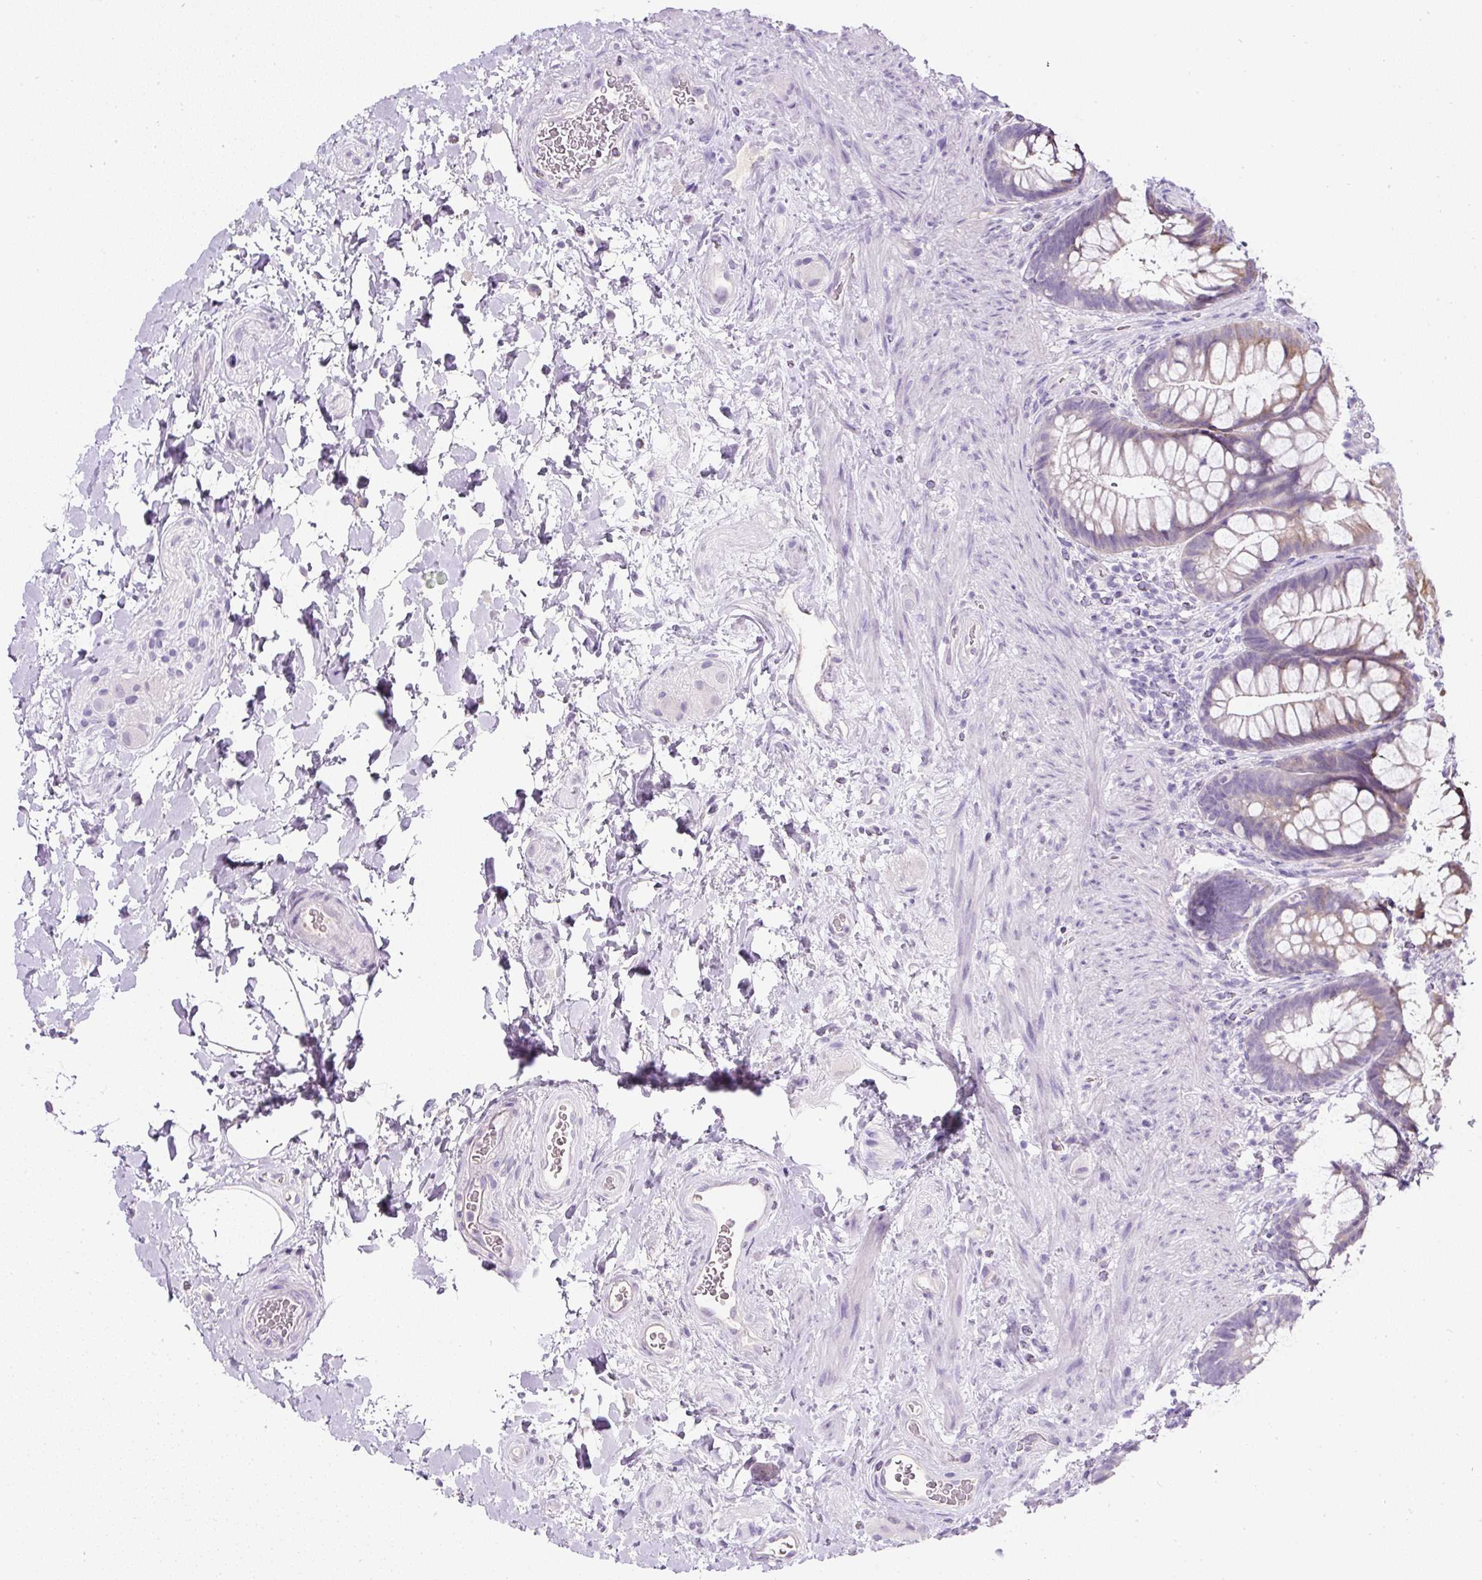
{"staining": {"intensity": "moderate", "quantity": ">75%", "location": "cytoplasmic/membranous"}, "tissue": "rectum", "cell_type": "Glandular cells", "image_type": "normal", "snomed": [{"axis": "morphology", "description": "Normal tissue, NOS"}, {"axis": "topography", "description": "Rectum"}], "caption": "Normal rectum exhibits moderate cytoplasmic/membranous positivity in about >75% of glandular cells, visualized by immunohistochemistry. The staining was performed using DAB, with brown indicating positive protein expression. Nuclei are stained blue with hematoxylin.", "gene": "COL9A2", "patient": {"sex": "male", "age": 53}}